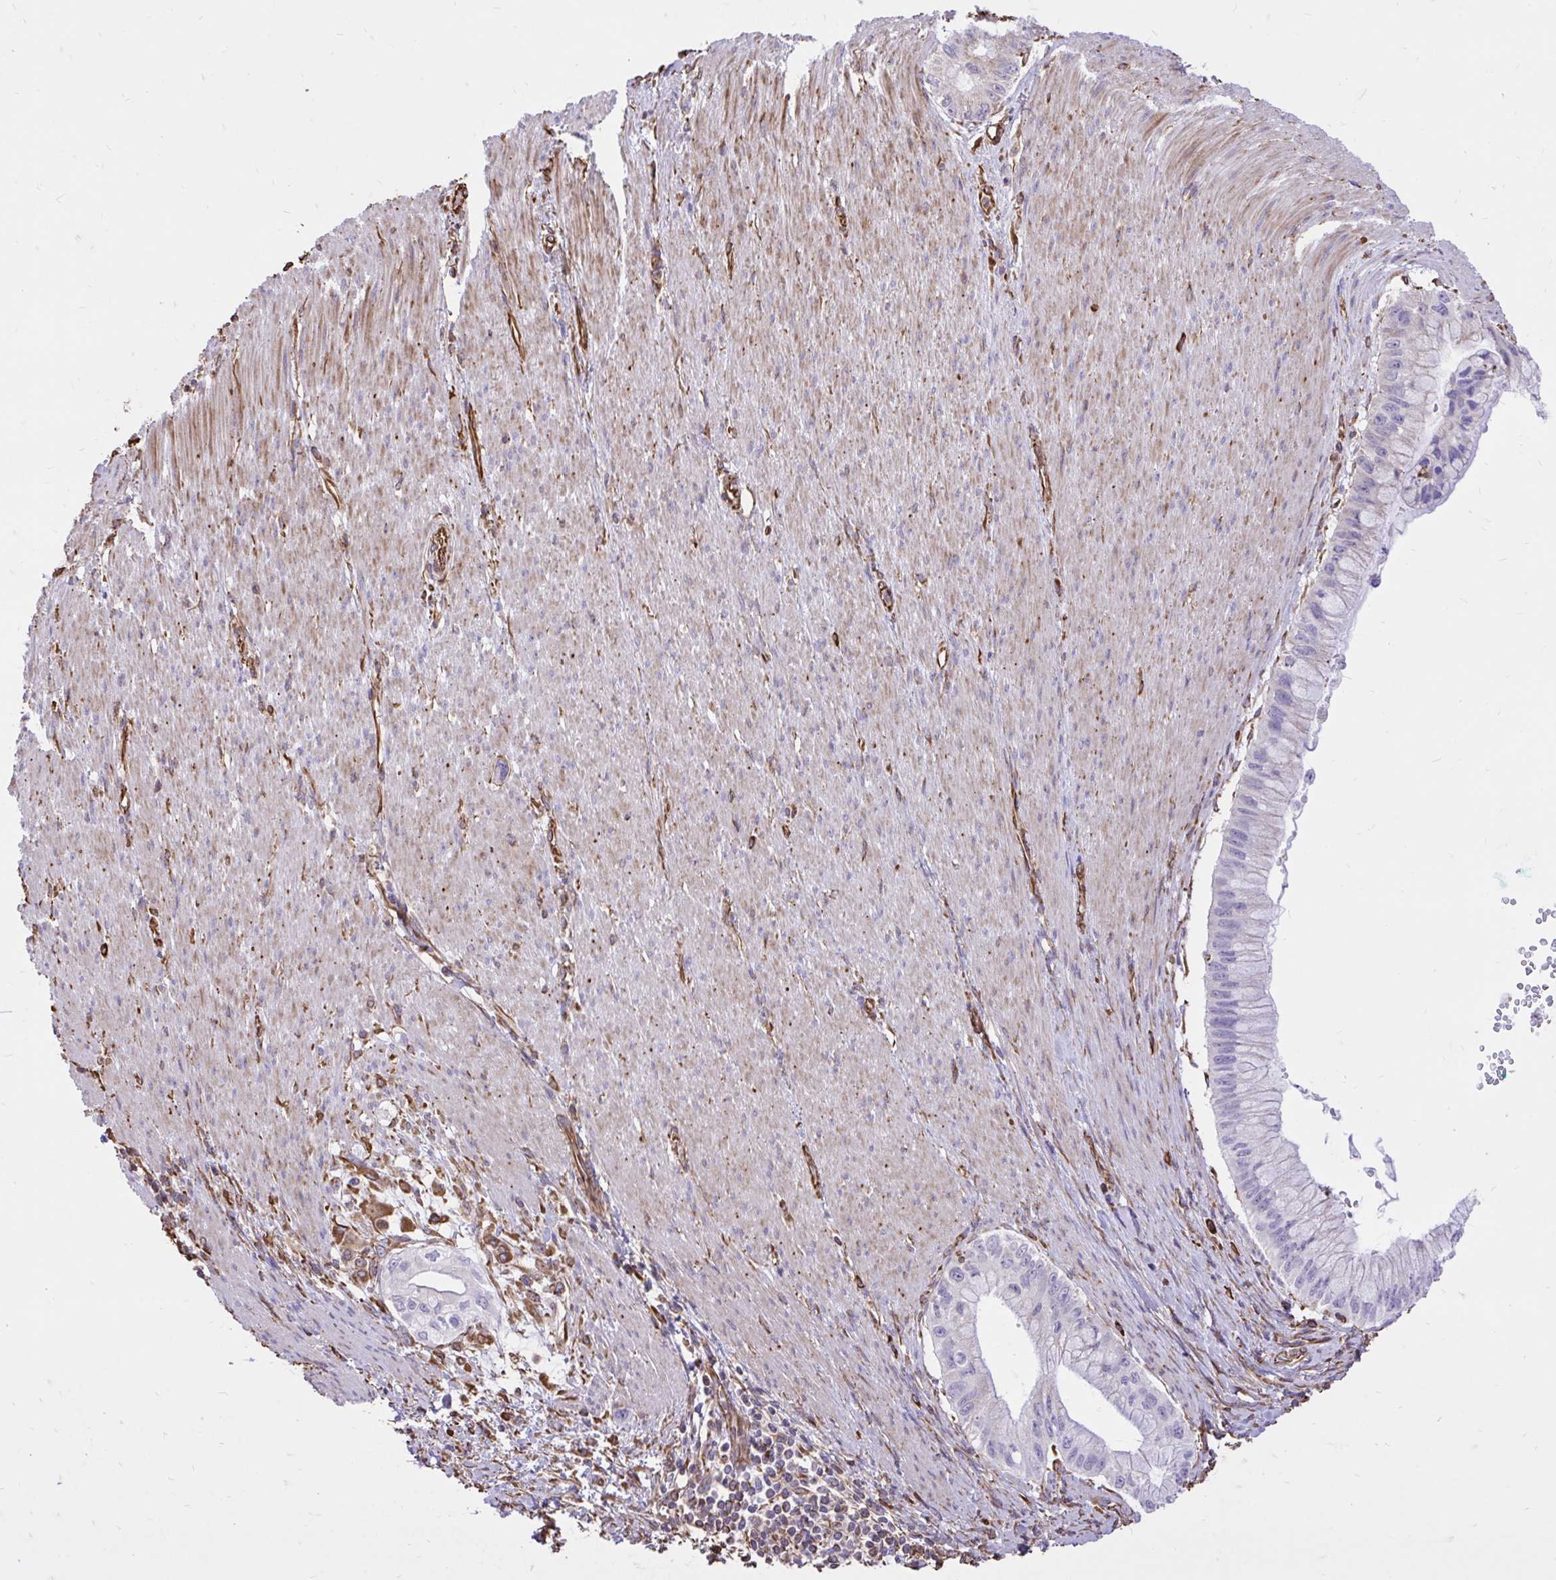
{"staining": {"intensity": "negative", "quantity": "none", "location": "none"}, "tissue": "pancreatic cancer", "cell_type": "Tumor cells", "image_type": "cancer", "snomed": [{"axis": "morphology", "description": "Adenocarcinoma, NOS"}, {"axis": "topography", "description": "Pancreas"}], "caption": "There is no significant positivity in tumor cells of adenocarcinoma (pancreatic). (DAB immunohistochemistry visualized using brightfield microscopy, high magnification).", "gene": "RNF103", "patient": {"sex": "male", "age": 48}}